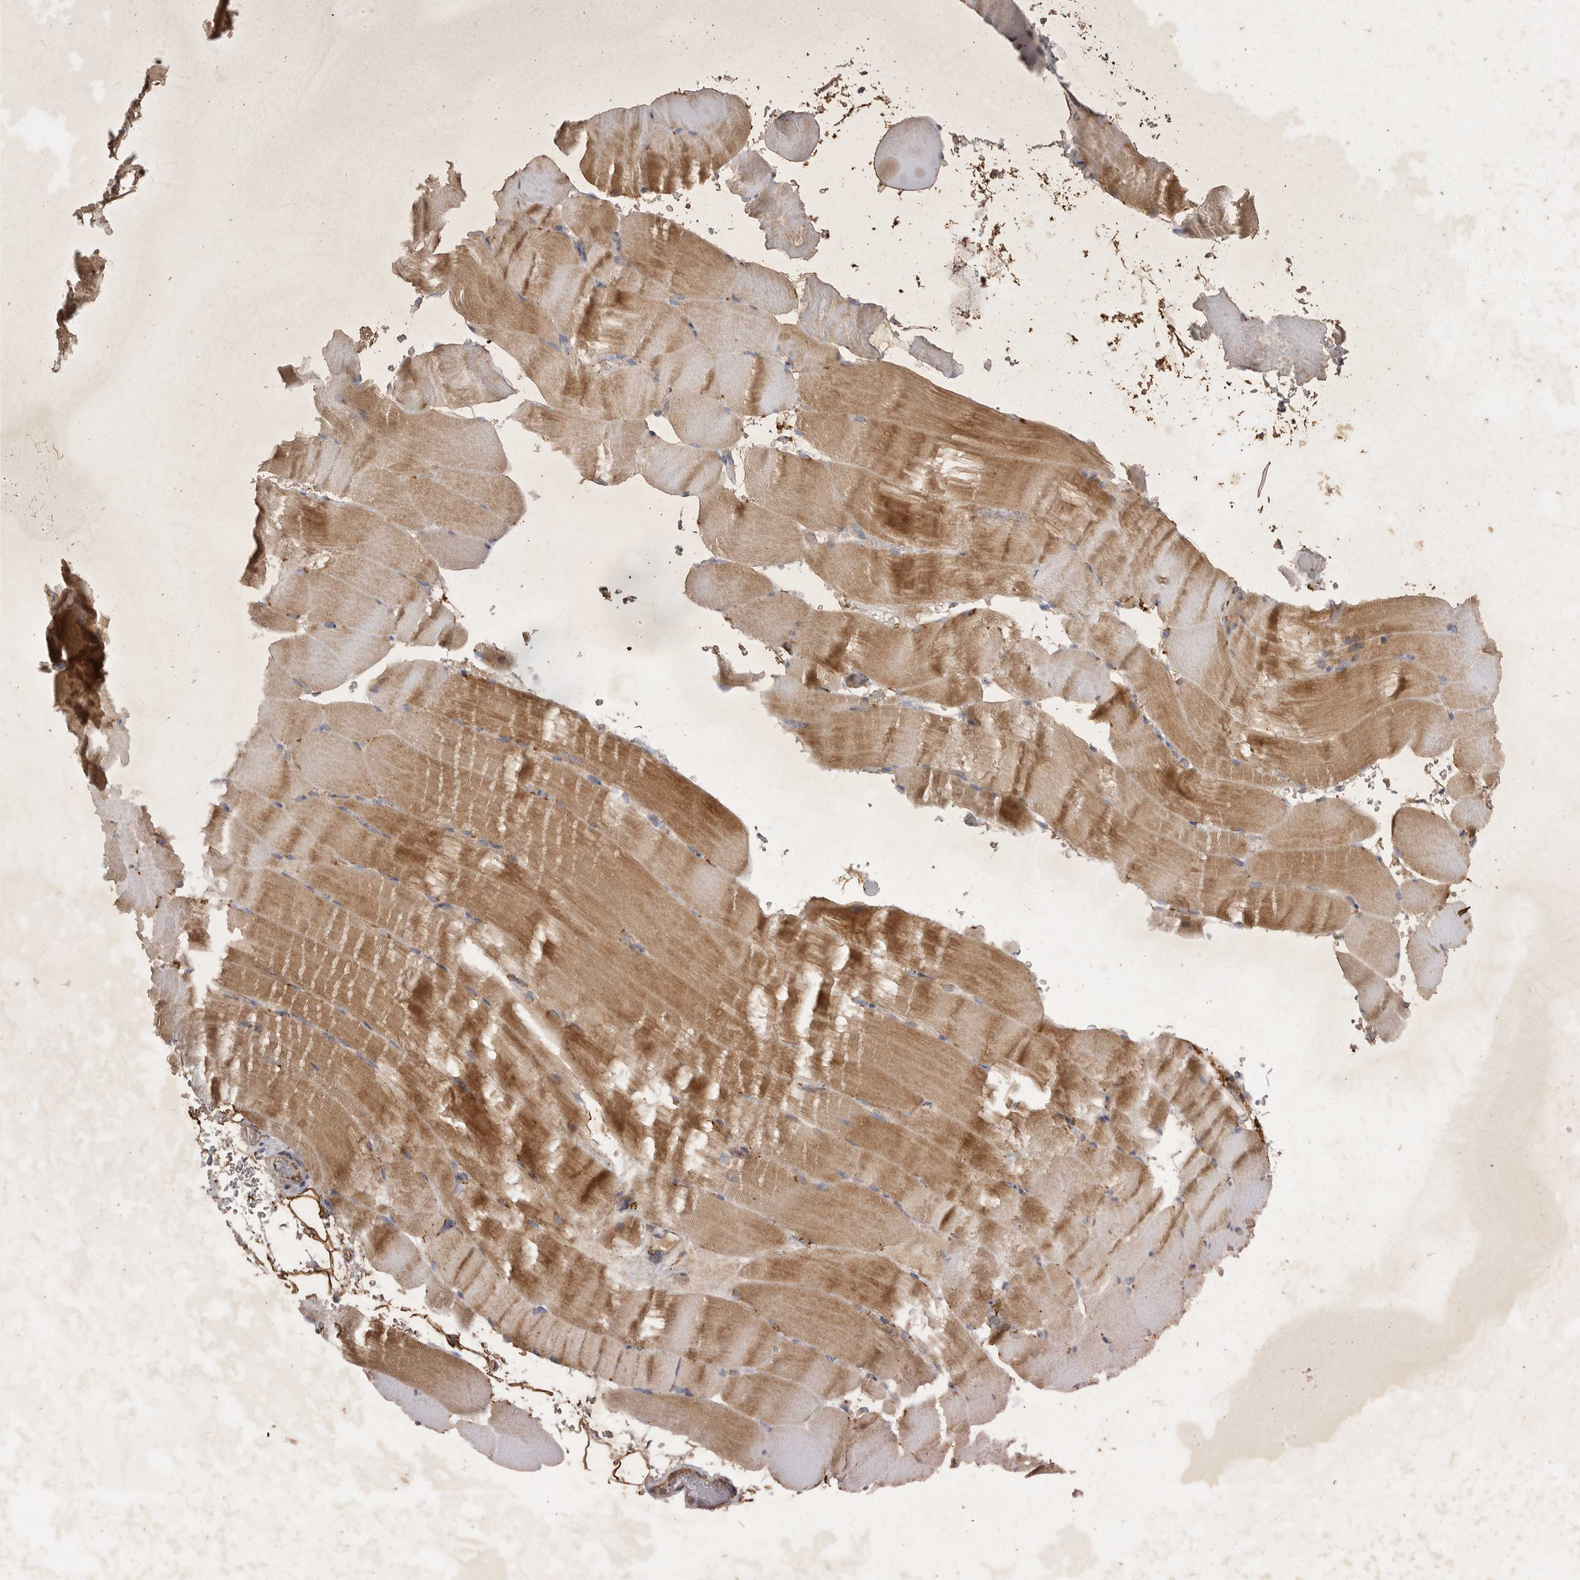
{"staining": {"intensity": "moderate", "quantity": "25%-75%", "location": "cytoplasmic/membranous"}, "tissue": "skeletal muscle", "cell_type": "Myocytes", "image_type": "normal", "snomed": [{"axis": "morphology", "description": "Normal tissue, NOS"}, {"axis": "topography", "description": "Skeletal muscle"}, {"axis": "topography", "description": "Parathyroid gland"}], "caption": "IHC of benign skeletal muscle exhibits medium levels of moderate cytoplasmic/membranous positivity in about 25%-75% of myocytes.", "gene": "MRPL41", "patient": {"sex": "female", "age": 37}}